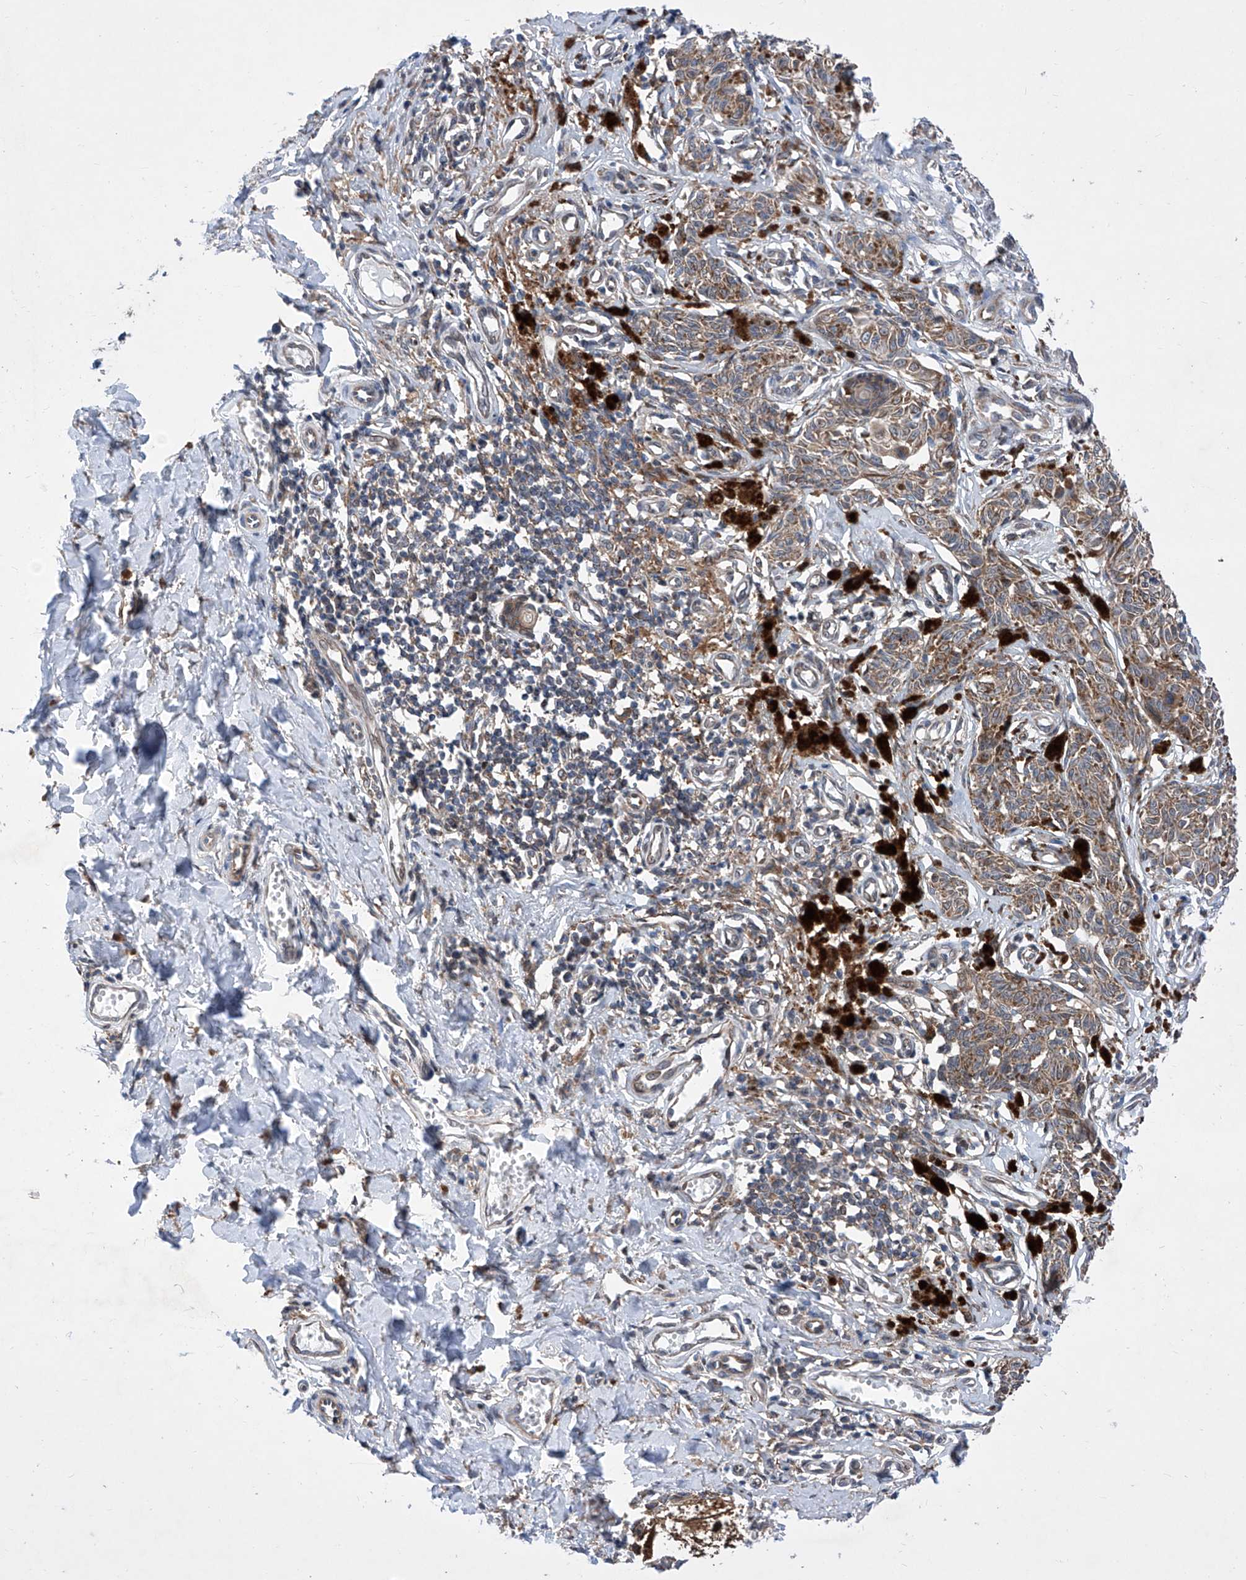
{"staining": {"intensity": "moderate", "quantity": ">75%", "location": "cytoplasmic/membranous"}, "tissue": "melanoma", "cell_type": "Tumor cells", "image_type": "cancer", "snomed": [{"axis": "morphology", "description": "Malignant melanoma, NOS"}, {"axis": "topography", "description": "Skin"}], "caption": "Protein expression analysis of melanoma reveals moderate cytoplasmic/membranous staining in approximately >75% of tumor cells.", "gene": "KTI12", "patient": {"sex": "male", "age": 53}}